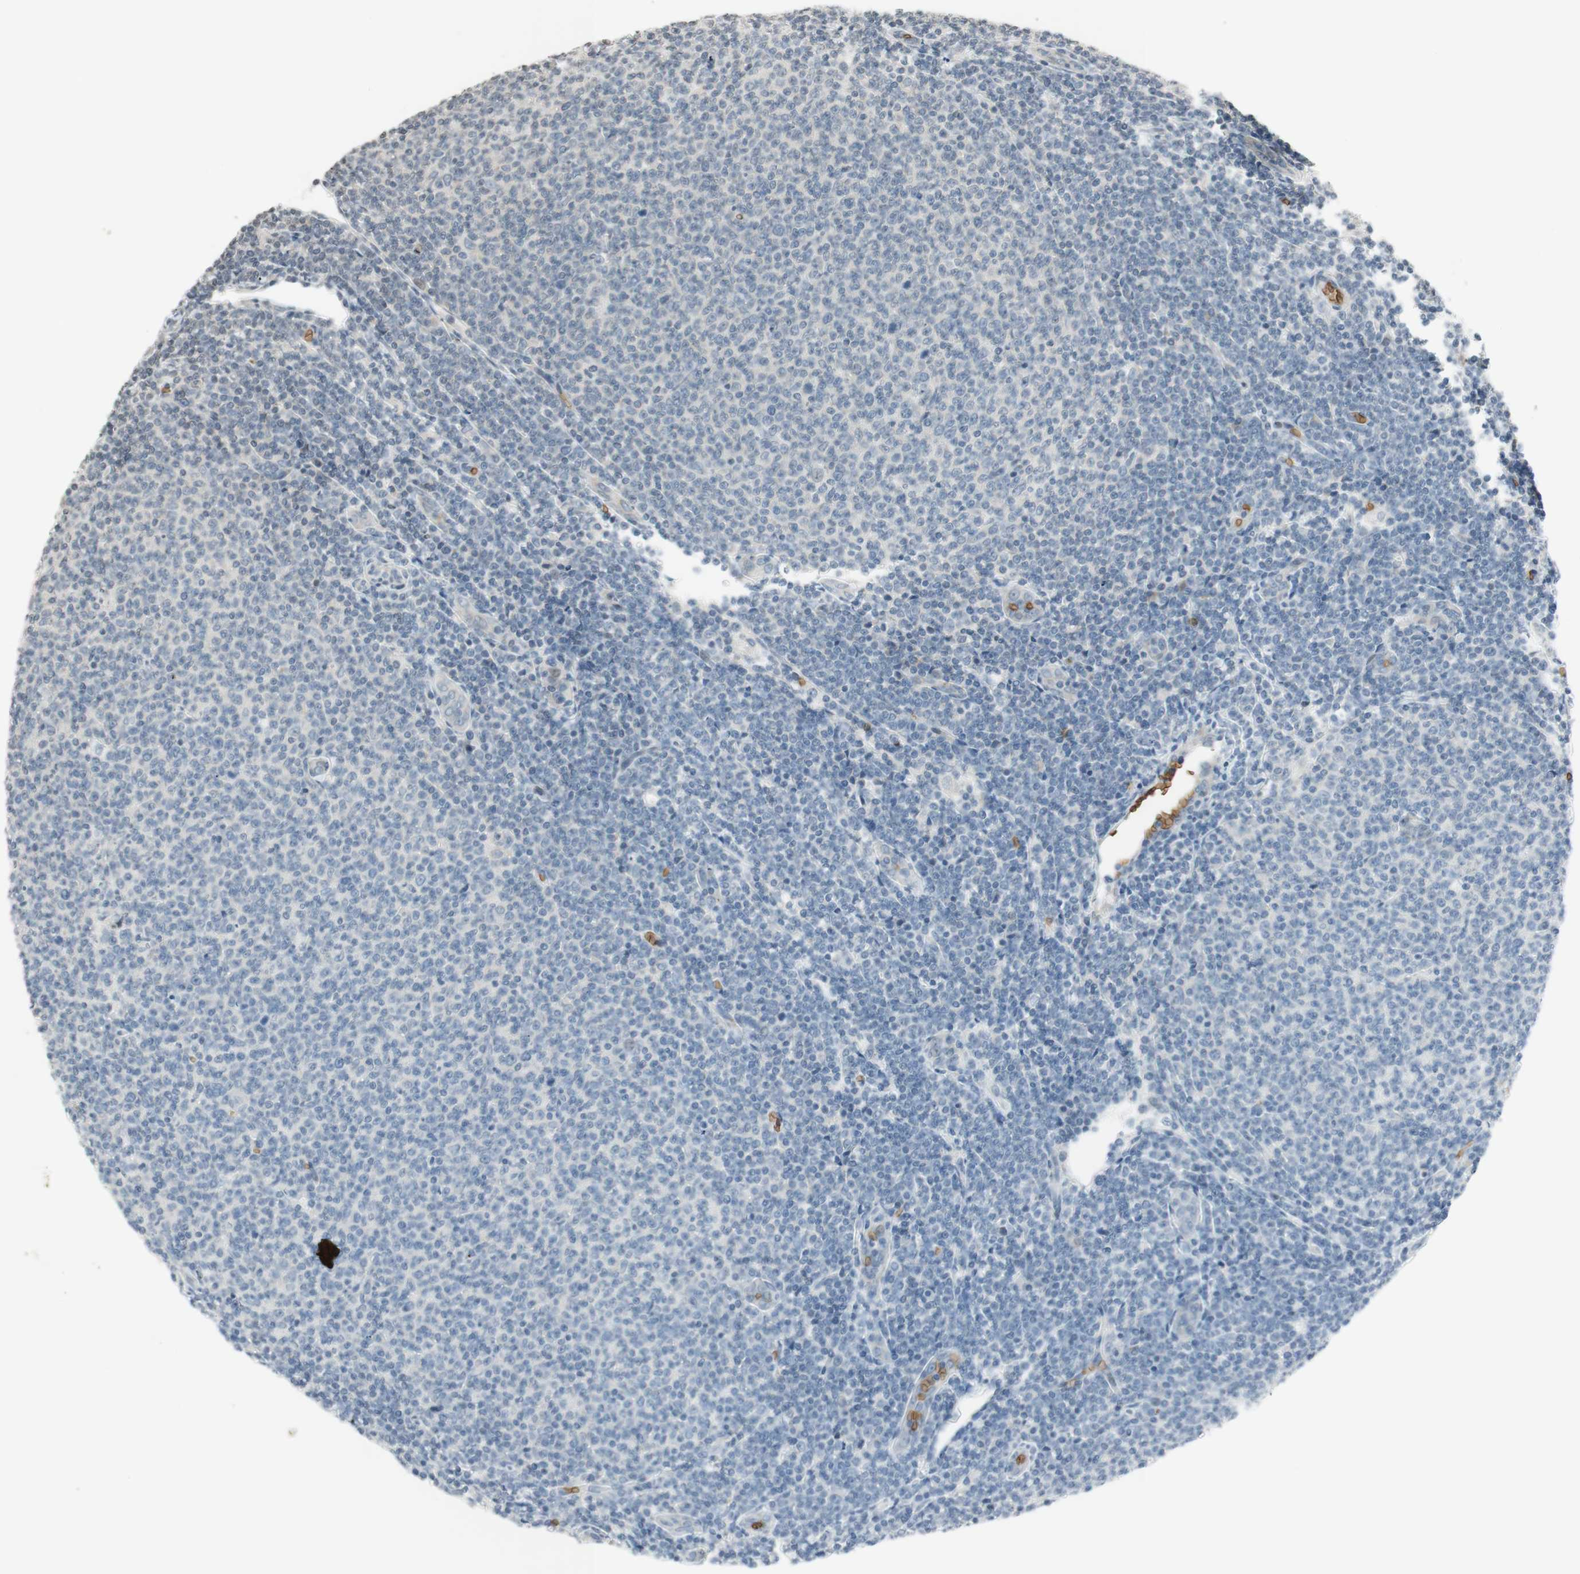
{"staining": {"intensity": "negative", "quantity": "none", "location": "none"}, "tissue": "lymphoma", "cell_type": "Tumor cells", "image_type": "cancer", "snomed": [{"axis": "morphology", "description": "Malignant lymphoma, non-Hodgkin's type, Low grade"}, {"axis": "topography", "description": "Lymph node"}], "caption": "Immunohistochemistry (IHC) of lymphoma shows no positivity in tumor cells.", "gene": "GYPC", "patient": {"sex": "male", "age": 66}}